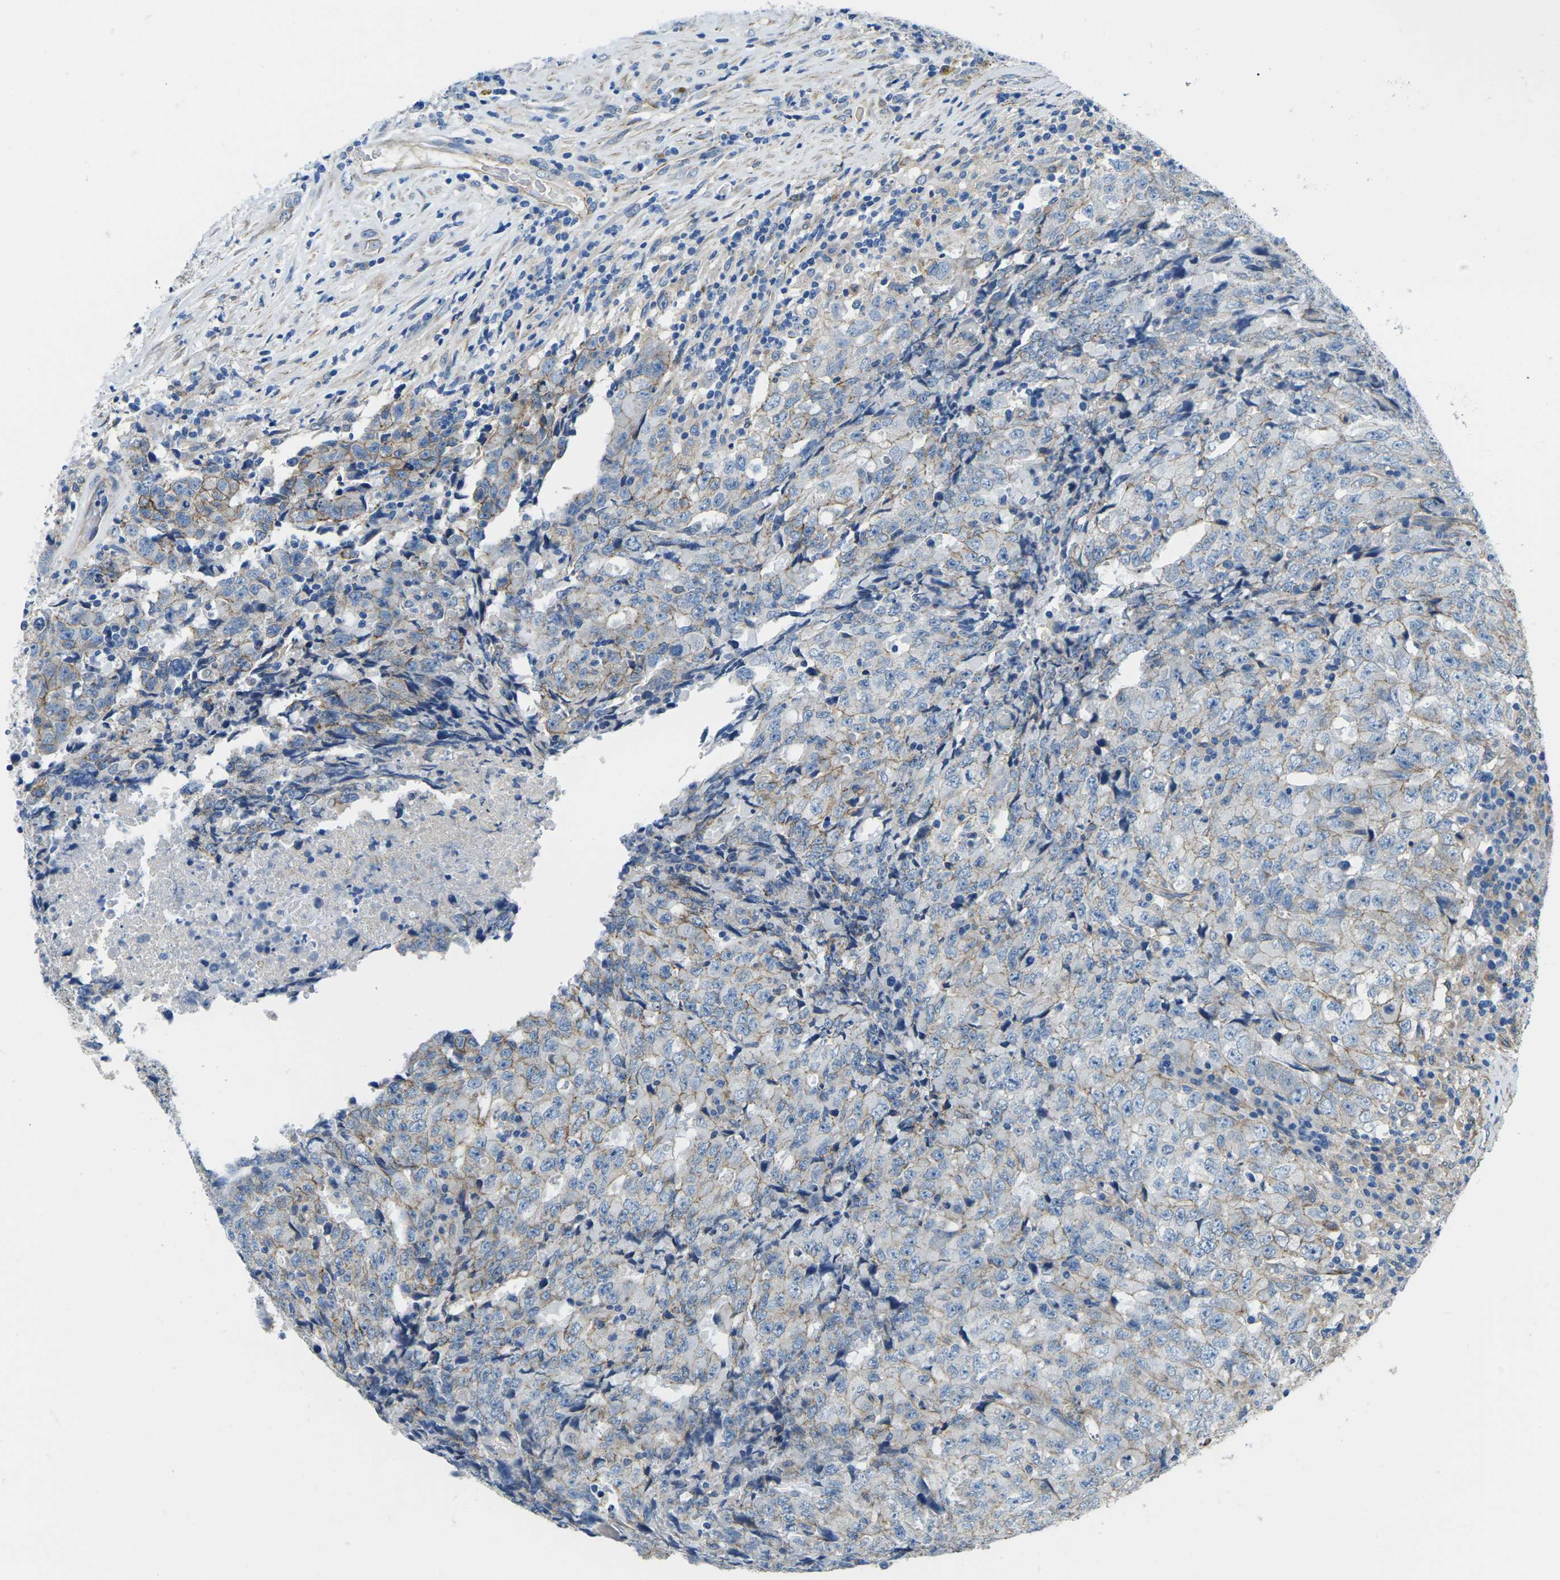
{"staining": {"intensity": "weak", "quantity": "25%-75%", "location": "cytoplasmic/membranous"}, "tissue": "testis cancer", "cell_type": "Tumor cells", "image_type": "cancer", "snomed": [{"axis": "morphology", "description": "Necrosis, NOS"}, {"axis": "morphology", "description": "Carcinoma, Embryonal, NOS"}, {"axis": "topography", "description": "Testis"}], "caption": "This photomicrograph demonstrates testis embryonal carcinoma stained with immunohistochemistry (IHC) to label a protein in brown. The cytoplasmic/membranous of tumor cells show weak positivity for the protein. Nuclei are counter-stained blue.", "gene": "CTNND1", "patient": {"sex": "male", "age": 19}}